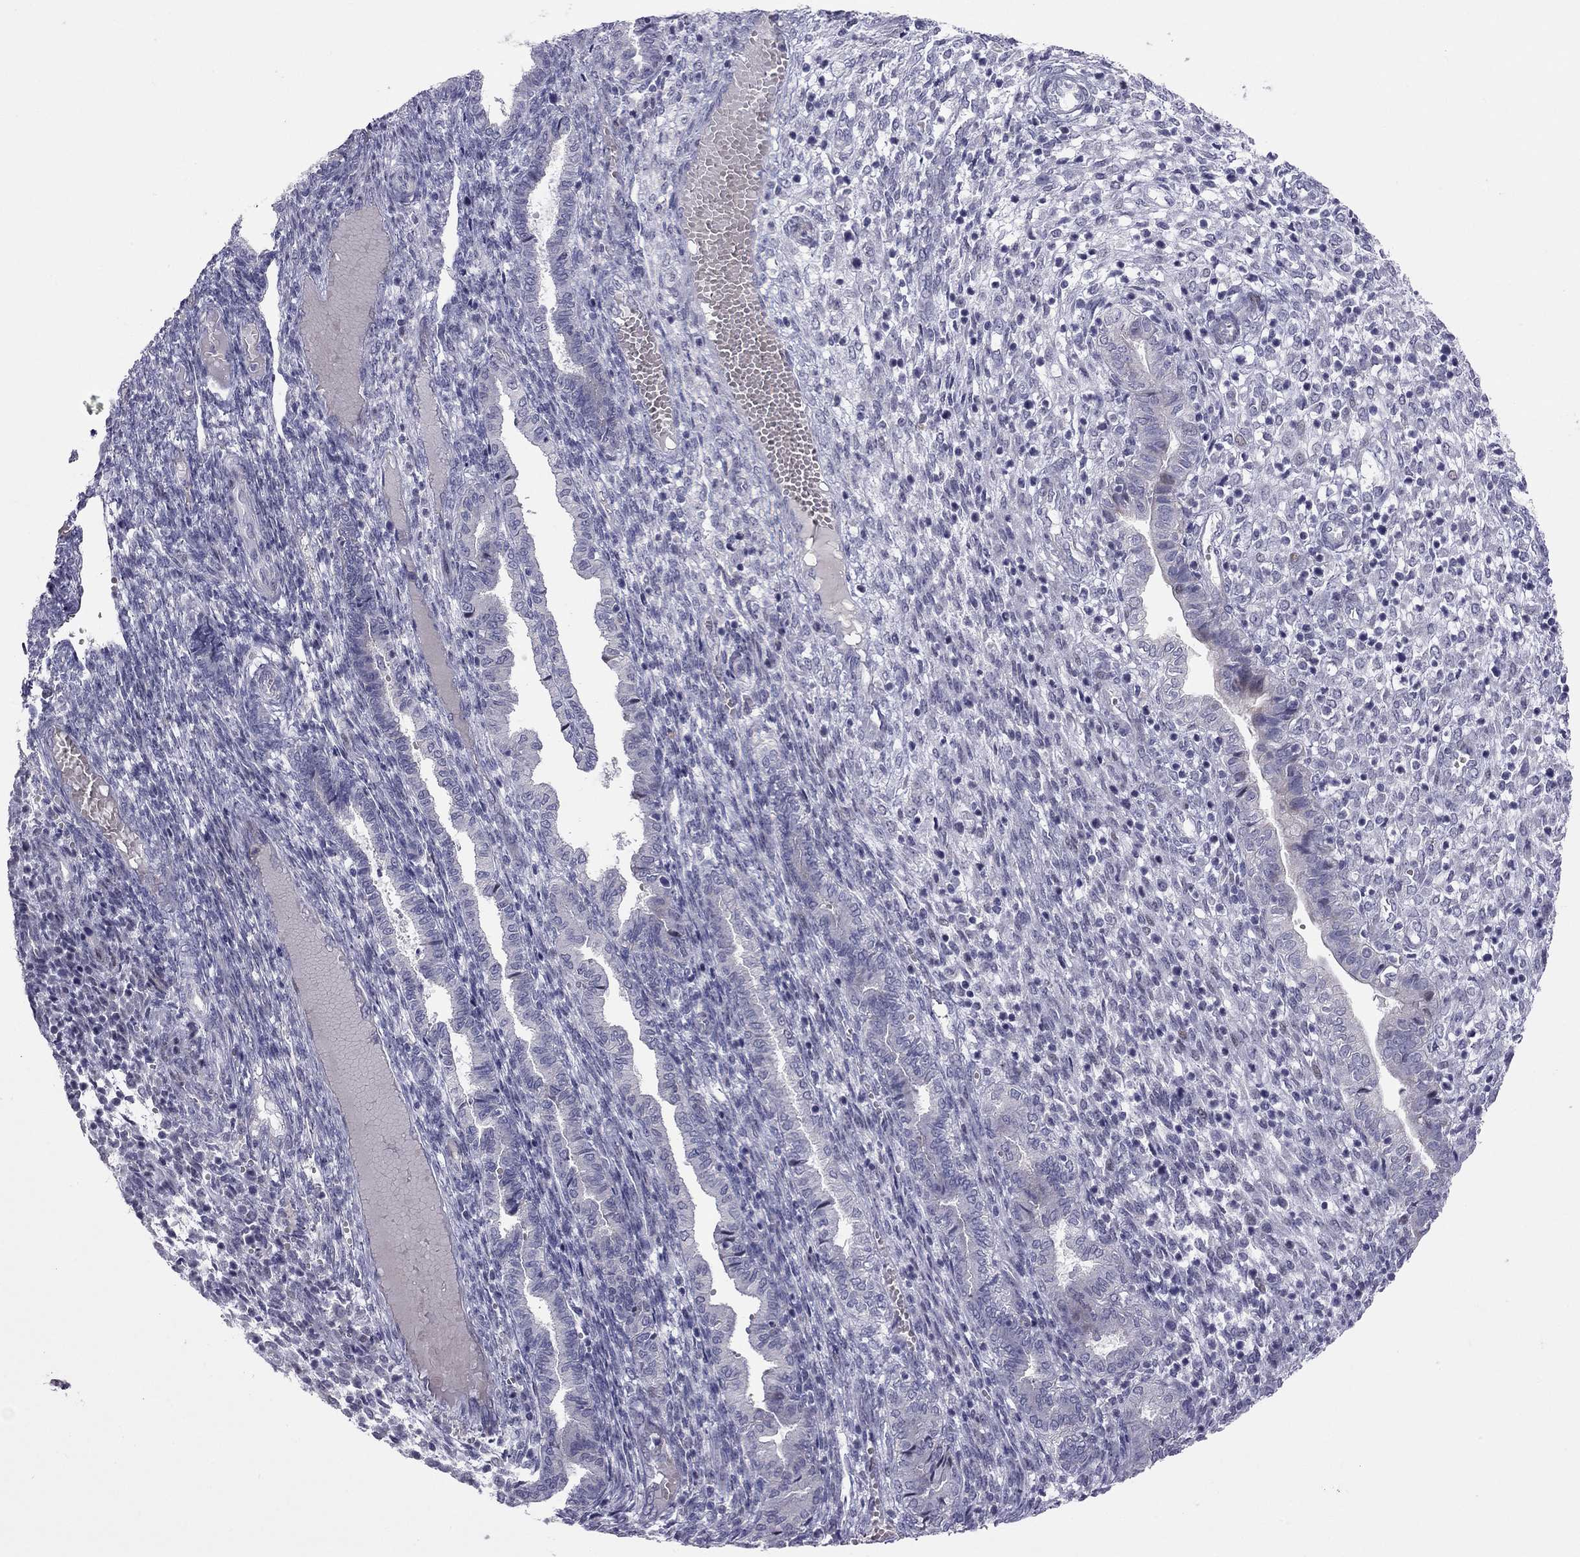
{"staining": {"intensity": "negative", "quantity": "none", "location": "none"}, "tissue": "endometrium", "cell_type": "Cells in endometrial stroma", "image_type": "normal", "snomed": [{"axis": "morphology", "description": "Normal tissue, NOS"}, {"axis": "topography", "description": "Endometrium"}], "caption": "This histopathology image is of normal endometrium stained with immunohistochemistry to label a protein in brown with the nuclei are counter-stained blue. There is no positivity in cells in endometrial stroma.", "gene": "C8orf88", "patient": {"sex": "female", "age": 43}}